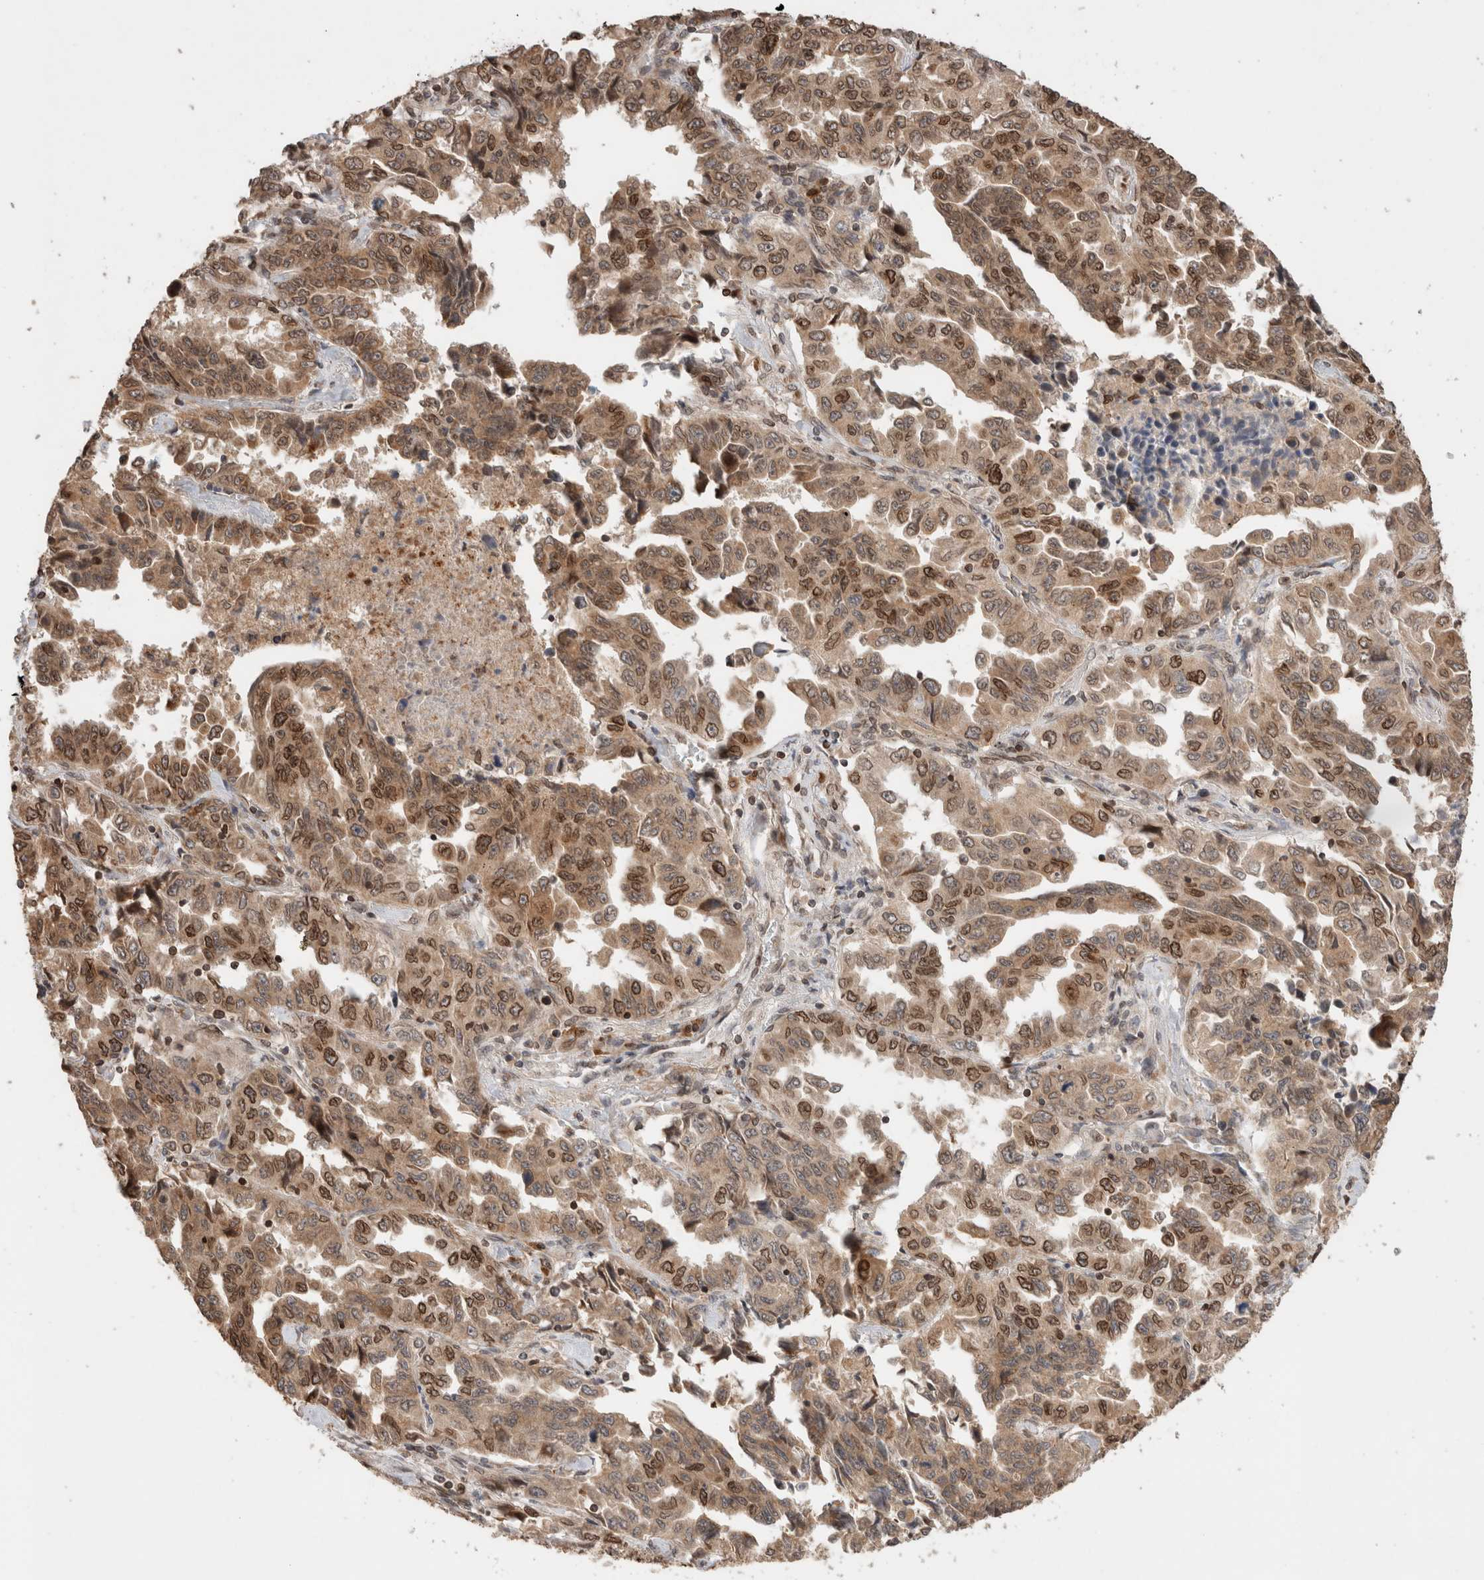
{"staining": {"intensity": "moderate", "quantity": ">75%", "location": "cytoplasmic/membranous,nuclear"}, "tissue": "lung cancer", "cell_type": "Tumor cells", "image_type": "cancer", "snomed": [{"axis": "morphology", "description": "Adenocarcinoma, NOS"}, {"axis": "topography", "description": "Lung"}], "caption": "Human lung cancer stained with a brown dye reveals moderate cytoplasmic/membranous and nuclear positive expression in approximately >75% of tumor cells.", "gene": "TPR", "patient": {"sex": "female", "age": 51}}